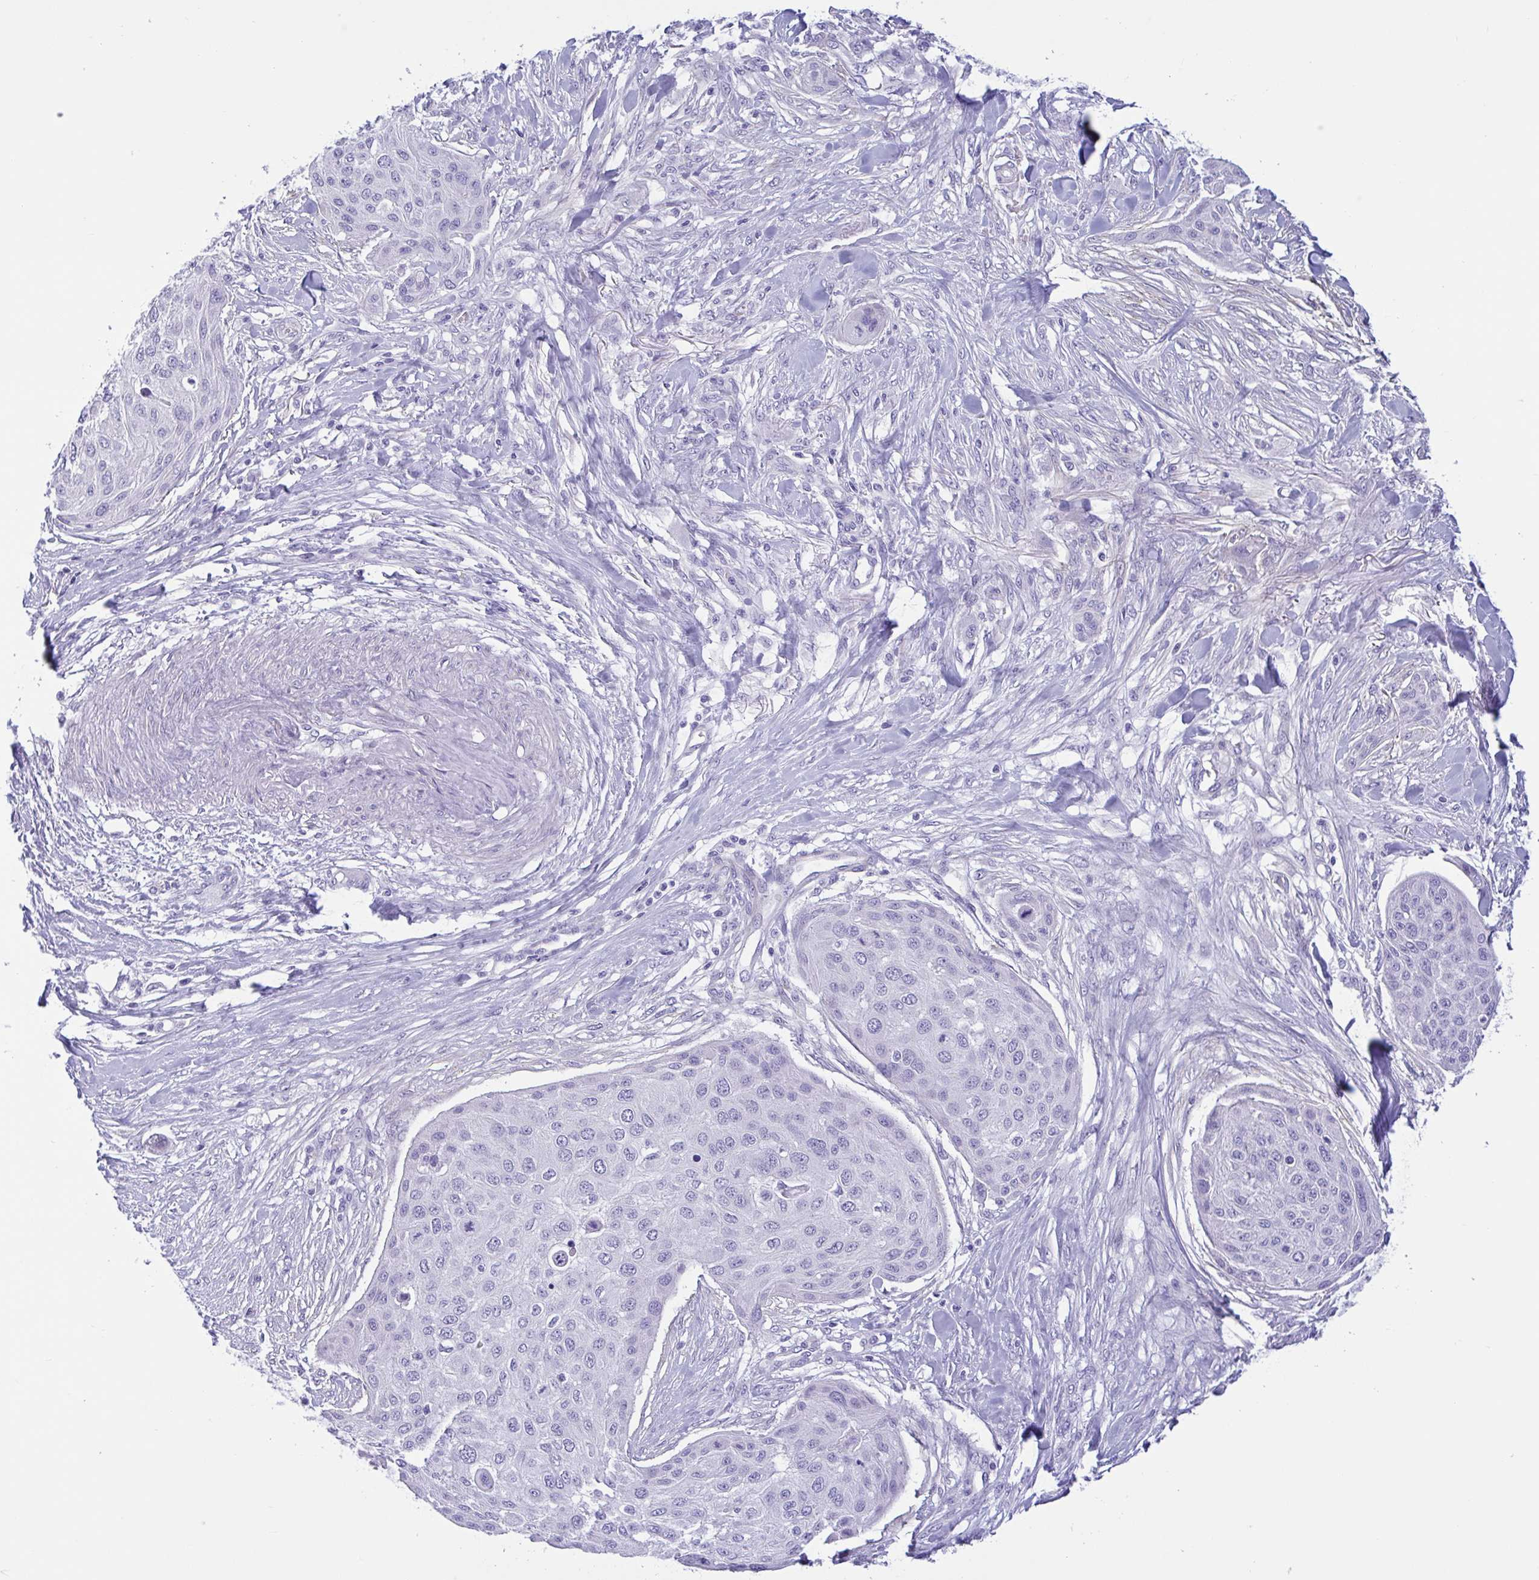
{"staining": {"intensity": "negative", "quantity": "none", "location": "none"}, "tissue": "skin cancer", "cell_type": "Tumor cells", "image_type": "cancer", "snomed": [{"axis": "morphology", "description": "Squamous cell carcinoma, NOS"}, {"axis": "topography", "description": "Skin"}], "caption": "Tumor cells show no significant expression in skin cancer (squamous cell carcinoma).", "gene": "AHCYL2", "patient": {"sex": "female", "age": 87}}